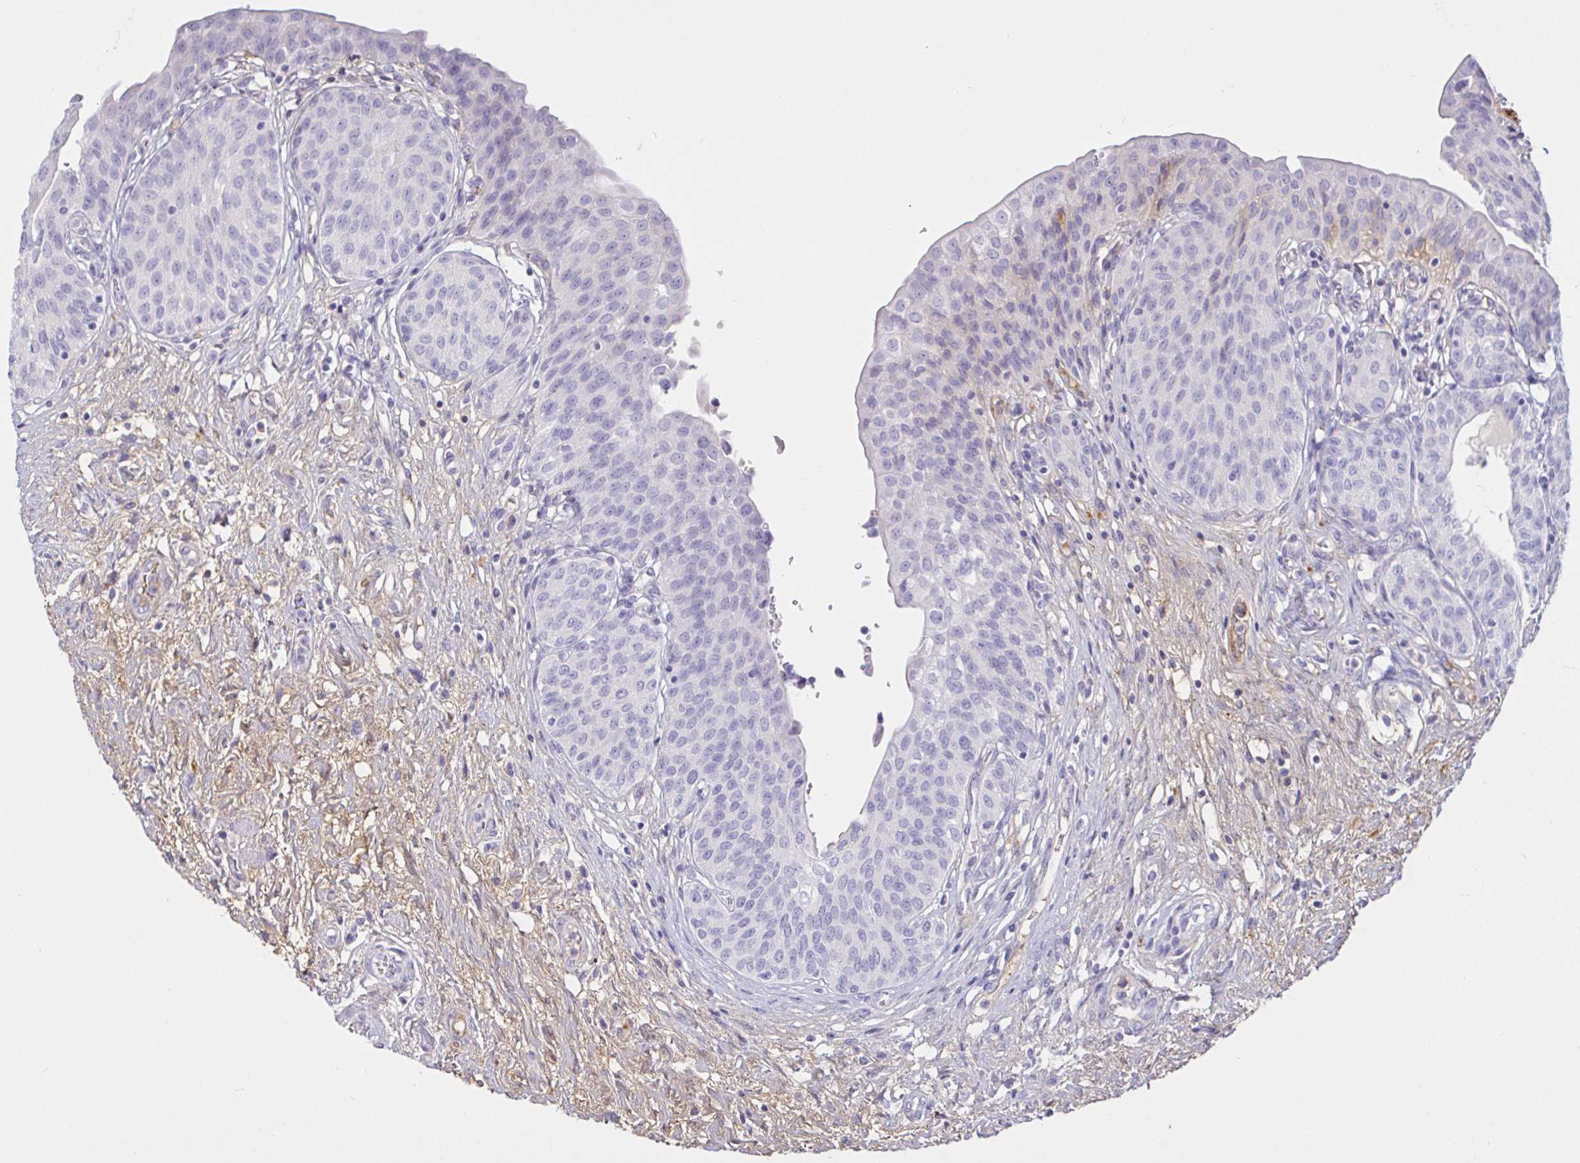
{"staining": {"intensity": "negative", "quantity": "none", "location": "none"}, "tissue": "urinary bladder", "cell_type": "Urothelial cells", "image_type": "normal", "snomed": [{"axis": "morphology", "description": "Normal tissue, NOS"}, {"axis": "topography", "description": "Urinary bladder"}], "caption": "Urothelial cells show no significant expression in benign urinary bladder.", "gene": "SAA2", "patient": {"sex": "male", "age": 68}}